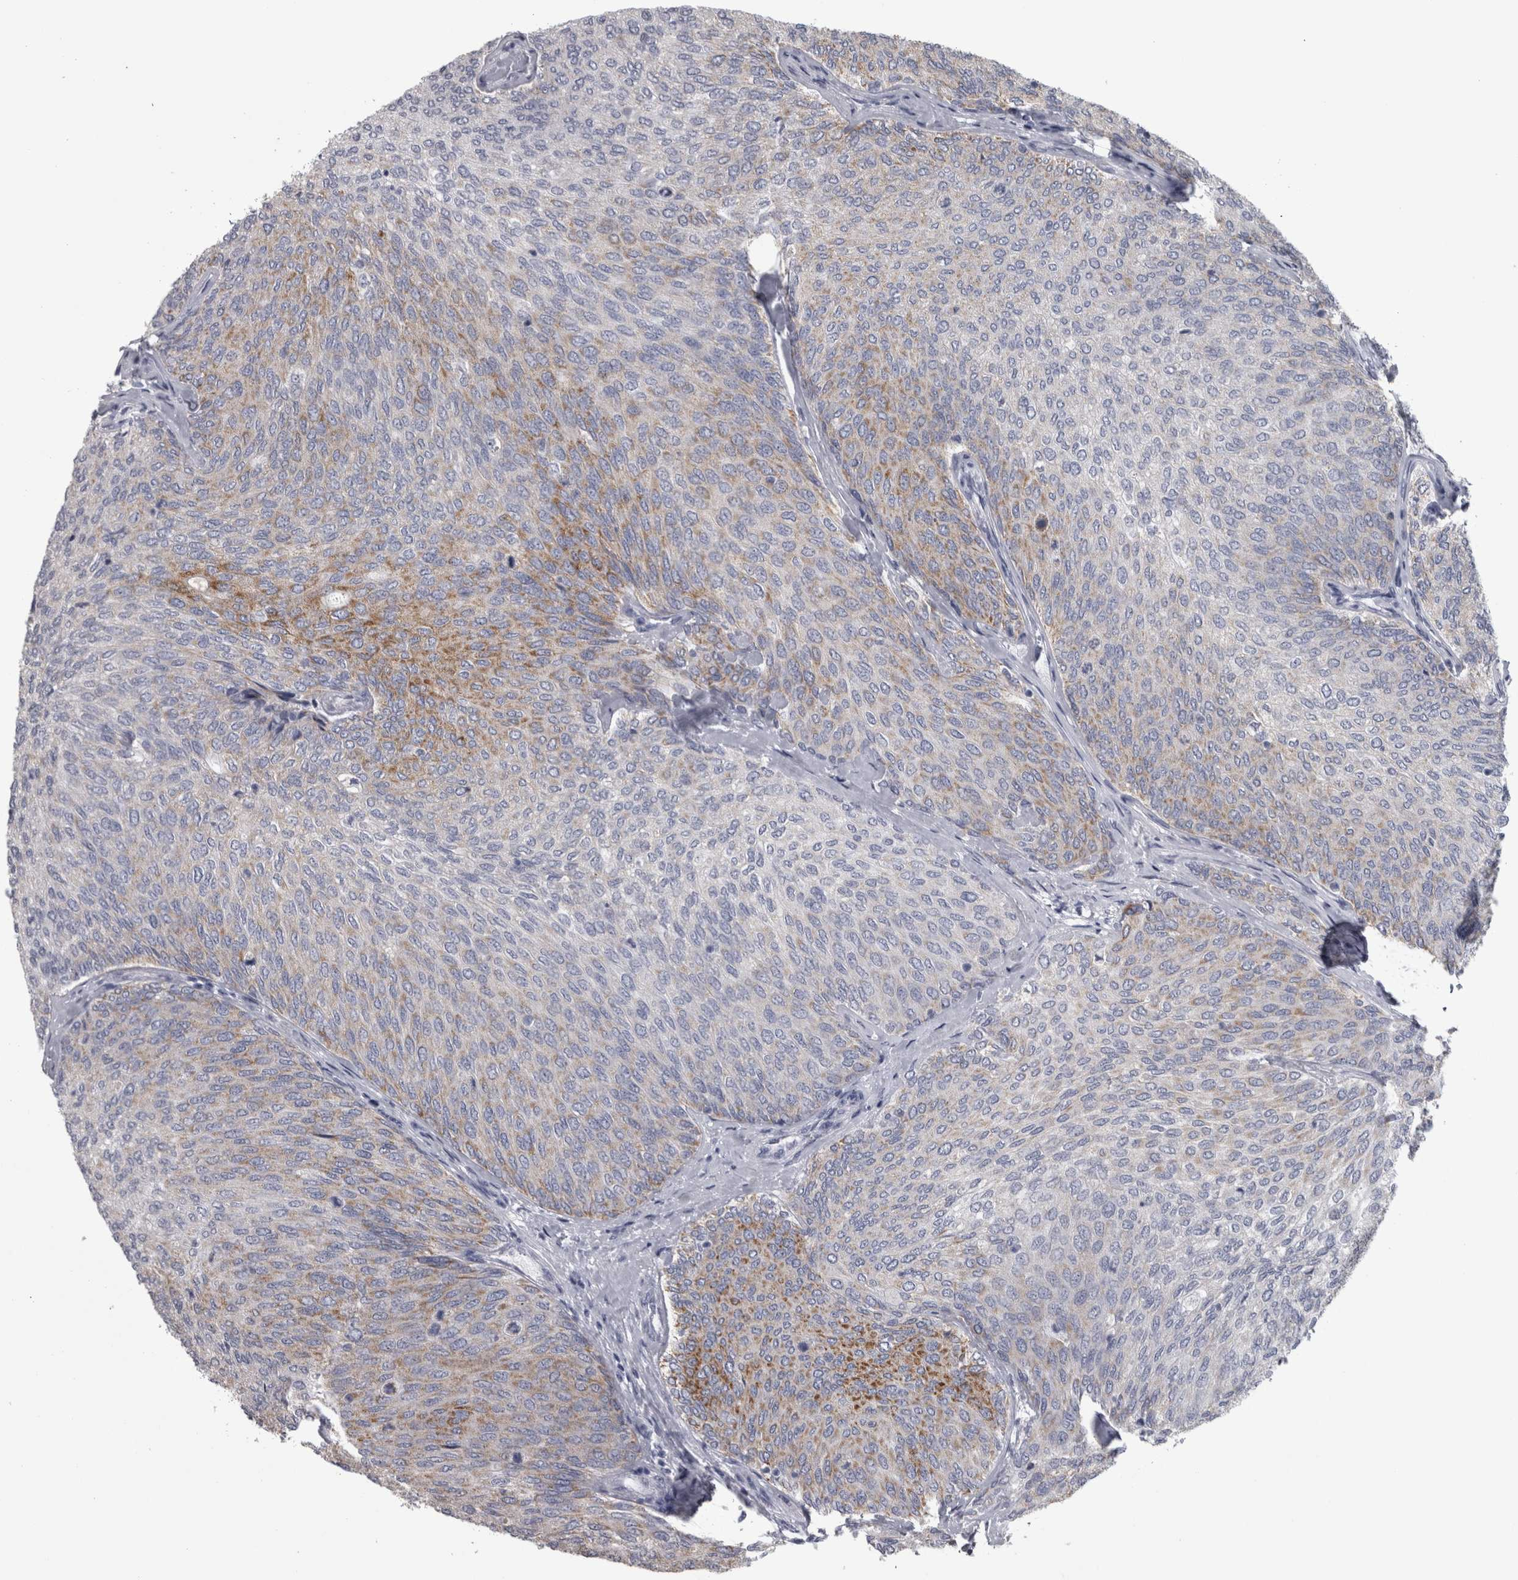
{"staining": {"intensity": "moderate", "quantity": "<25%", "location": "cytoplasmic/membranous"}, "tissue": "urothelial cancer", "cell_type": "Tumor cells", "image_type": "cancer", "snomed": [{"axis": "morphology", "description": "Urothelial carcinoma, Low grade"}, {"axis": "topography", "description": "Urinary bladder"}], "caption": "Protein expression analysis of urothelial carcinoma (low-grade) exhibits moderate cytoplasmic/membranous staining in approximately <25% of tumor cells. The staining is performed using DAB brown chromogen to label protein expression. The nuclei are counter-stained blue using hematoxylin.", "gene": "DBT", "patient": {"sex": "female", "age": 79}}